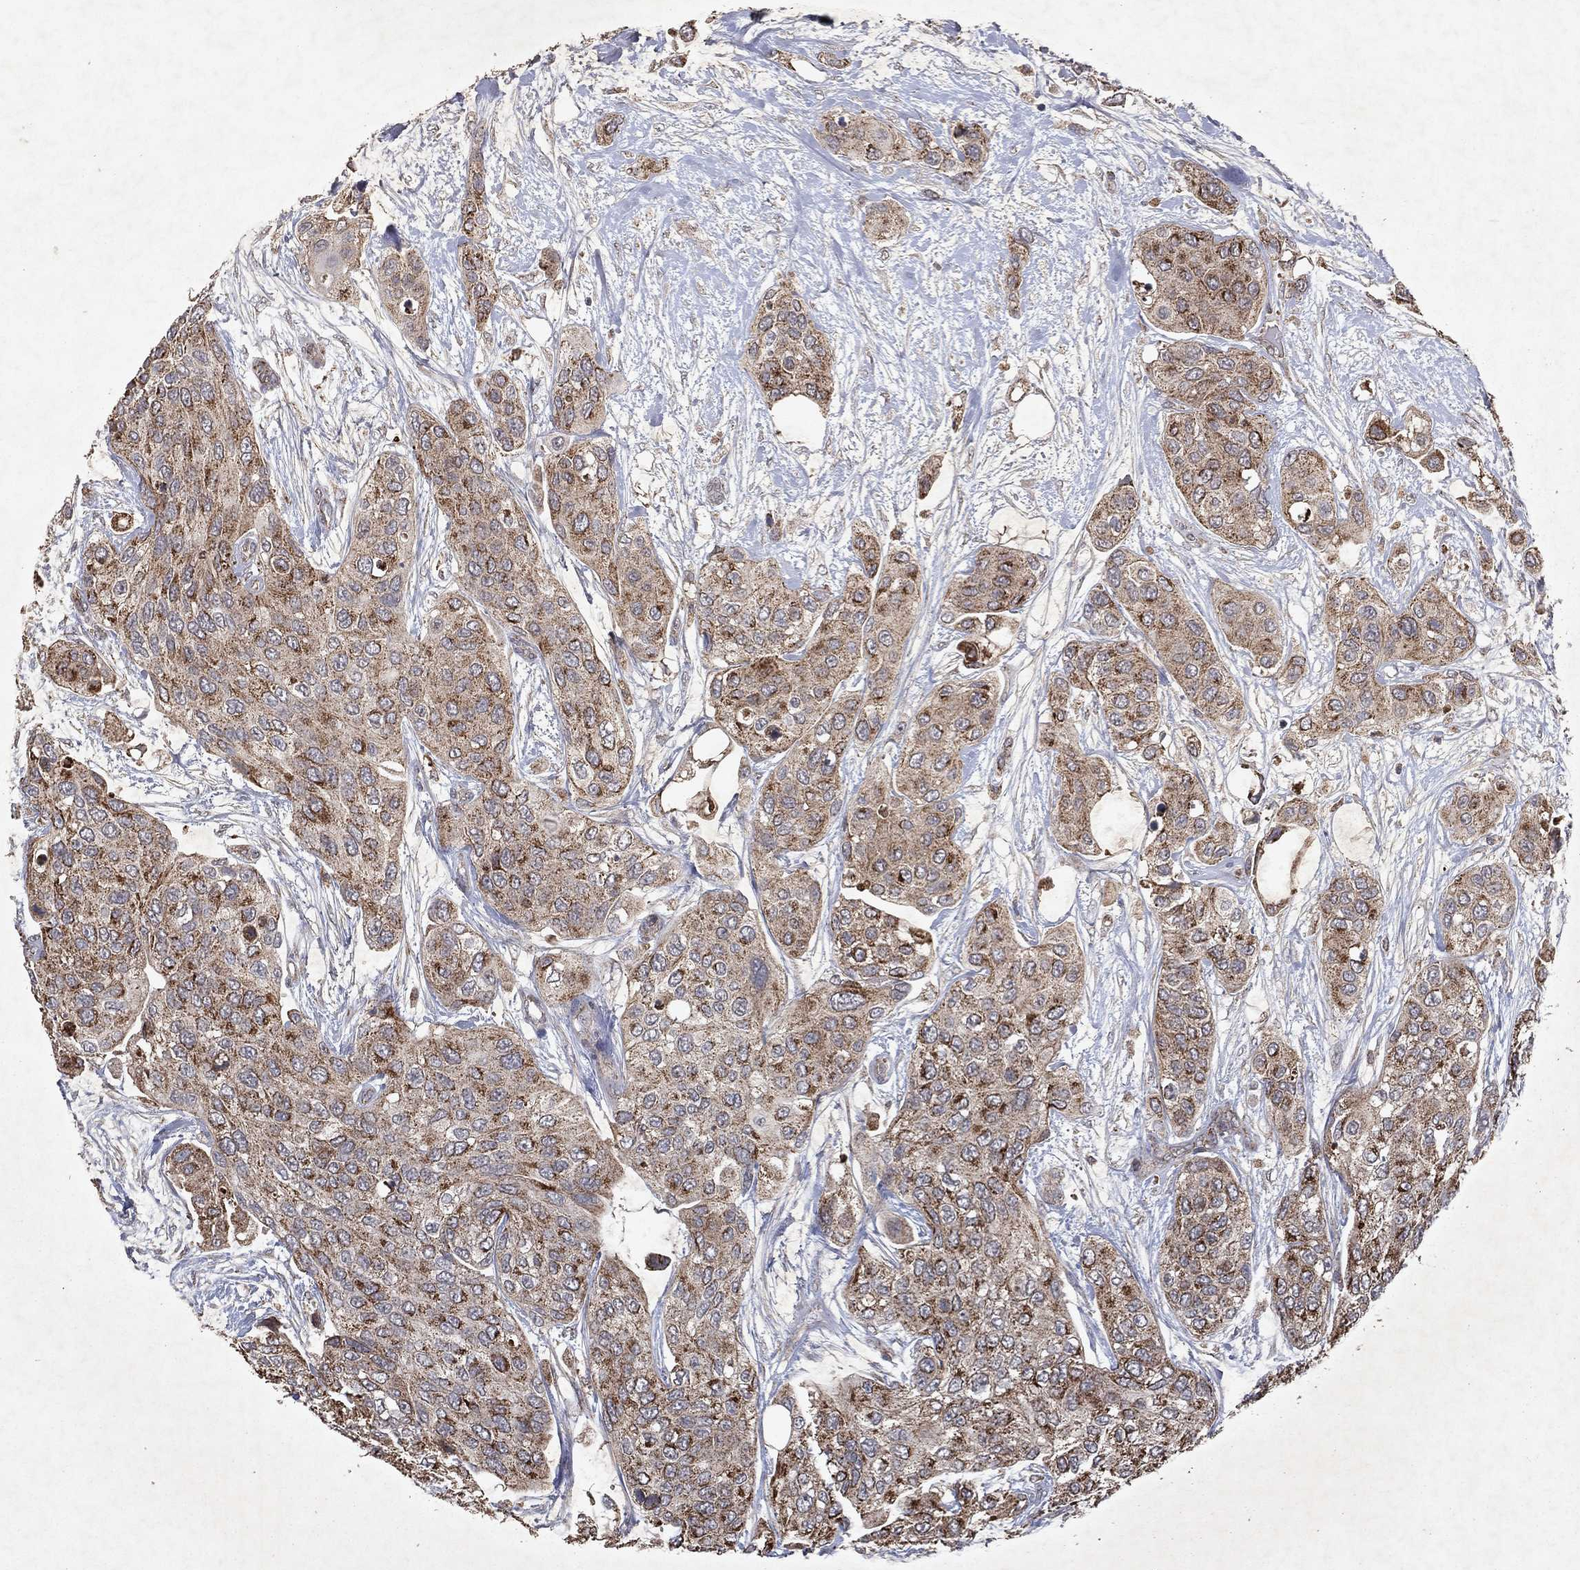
{"staining": {"intensity": "moderate", "quantity": "25%-75%", "location": "cytoplasmic/membranous"}, "tissue": "urothelial cancer", "cell_type": "Tumor cells", "image_type": "cancer", "snomed": [{"axis": "morphology", "description": "Urothelial carcinoma, High grade"}, {"axis": "topography", "description": "Urinary bladder"}], "caption": "Protein staining of high-grade urothelial carcinoma tissue exhibits moderate cytoplasmic/membranous staining in about 25%-75% of tumor cells.", "gene": "PYROXD2", "patient": {"sex": "male", "age": 77}}